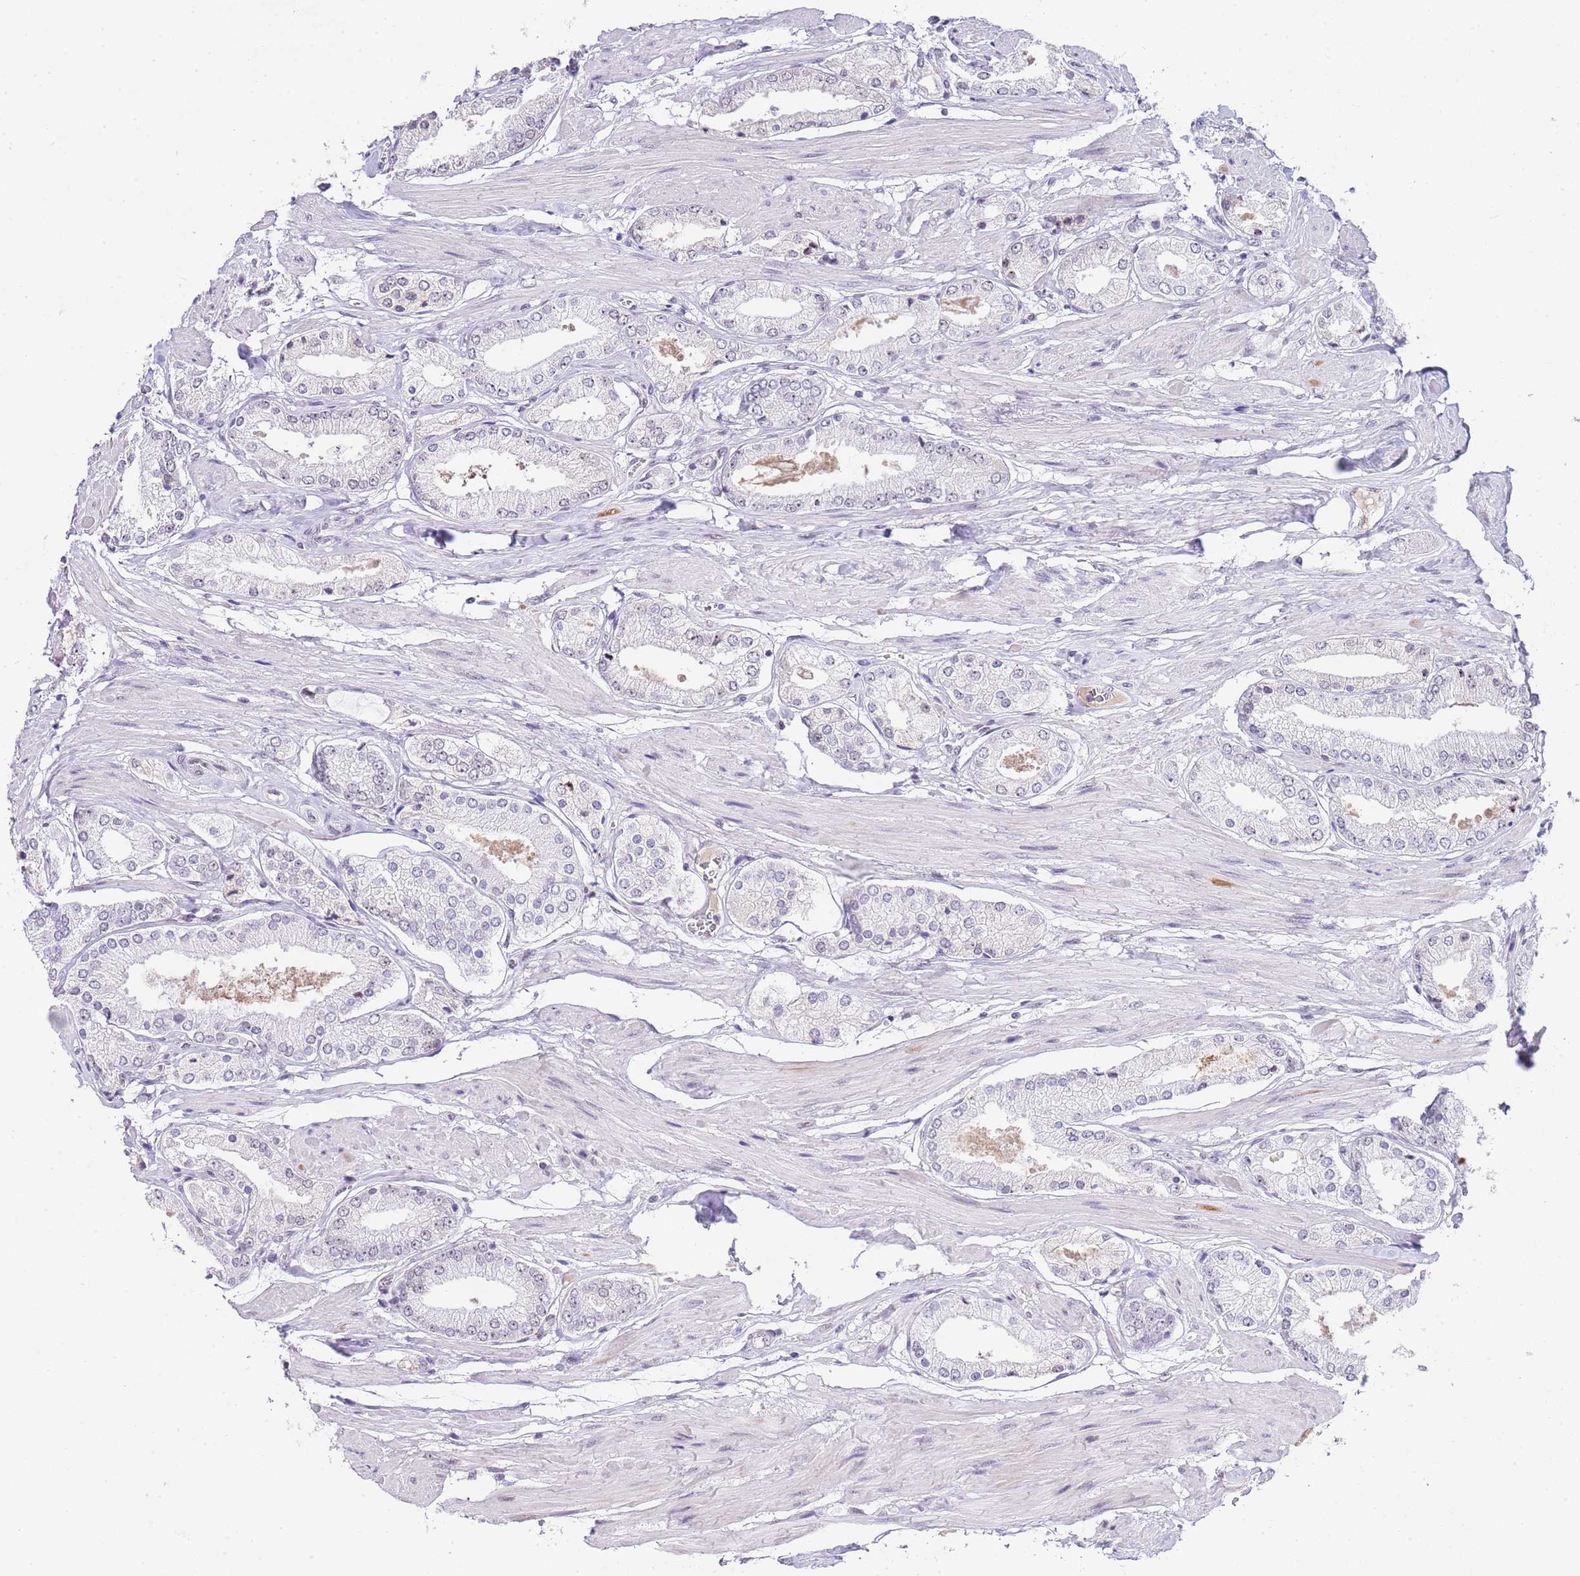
{"staining": {"intensity": "negative", "quantity": "none", "location": "none"}, "tissue": "prostate cancer", "cell_type": "Tumor cells", "image_type": "cancer", "snomed": [{"axis": "morphology", "description": "Adenocarcinoma, High grade"}, {"axis": "topography", "description": "Prostate and seminal vesicle, NOS"}], "caption": "Immunohistochemical staining of human prostate high-grade adenocarcinoma displays no significant positivity in tumor cells.", "gene": "NOP56", "patient": {"sex": "male", "age": 64}}